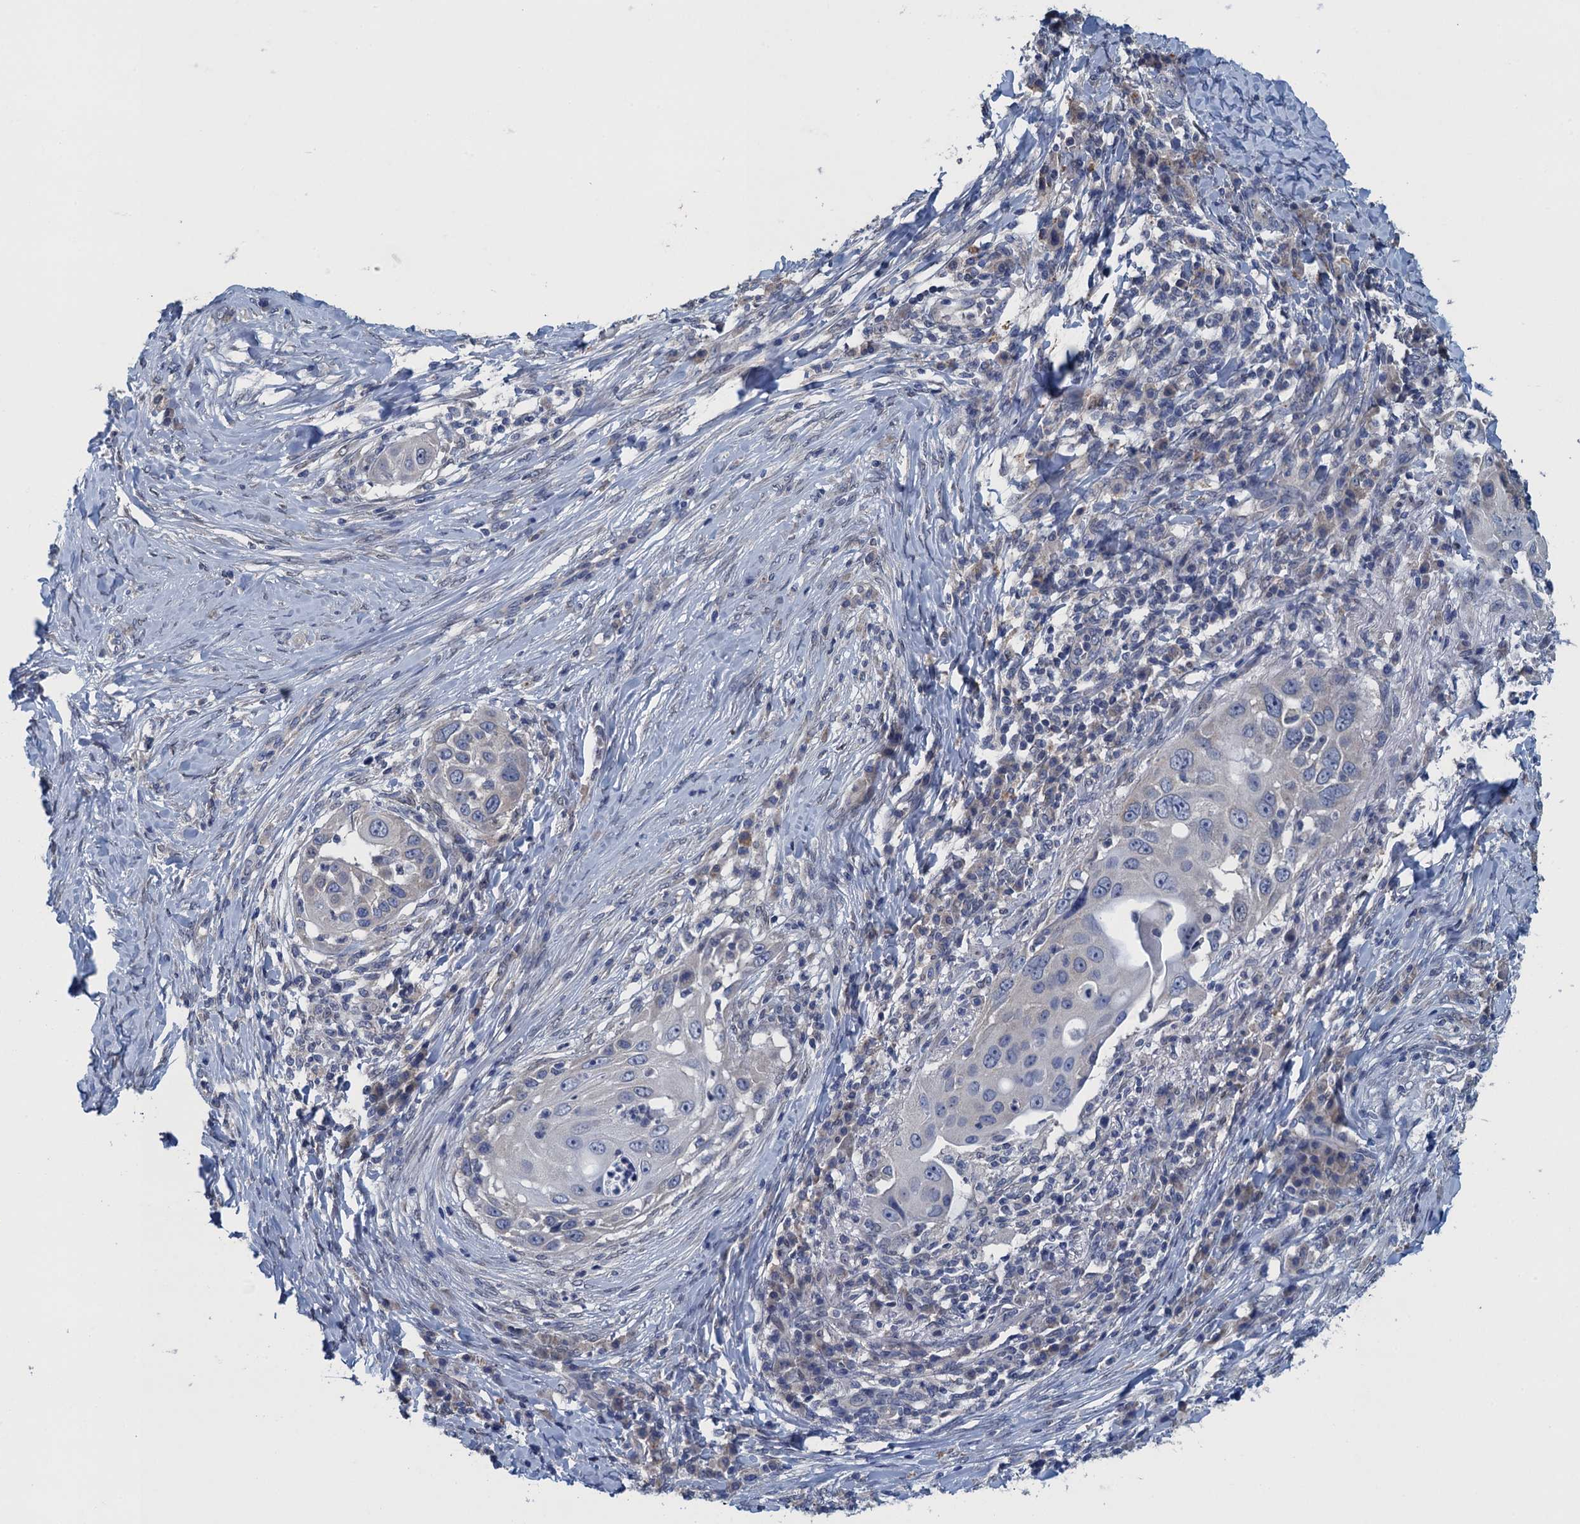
{"staining": {"intensity": "negative", "quantity": "none", "location": "none"}, "tissue": "skin cancer", "cell_type": "Tumor cells", "image_type": "cancer", "snomed": [{"axis": "morphology", "description": "Squamous cell carcinoma, NOS"}, {"axis": "topography", "description": "Skin"}], "caption": "The histopathology image demonstrates no significant expression in tumor cells of squamous cell carcinoma (skin).", "gene": "CTU2", "patient": {"sex": "female", "age": 44}}